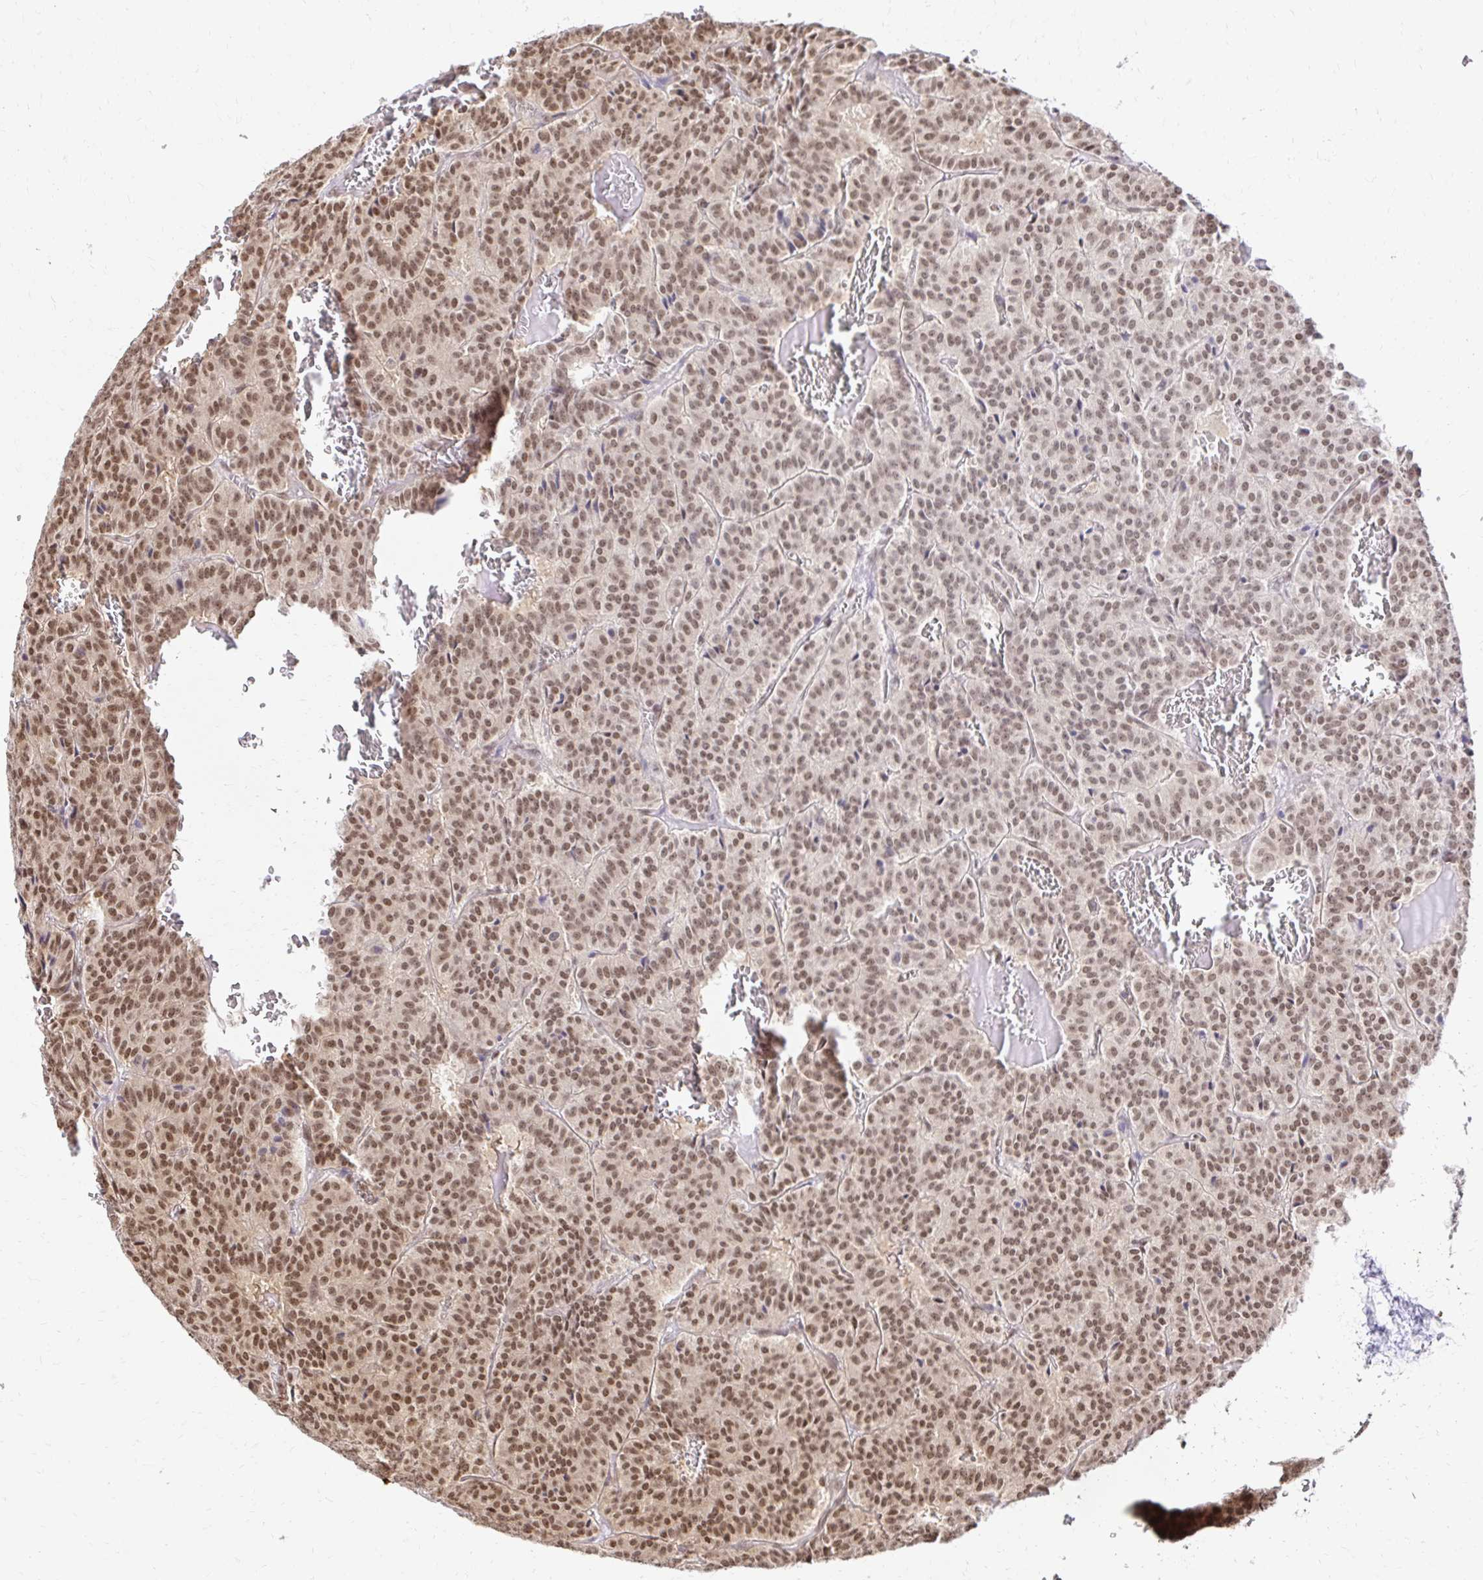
{"staining": {"intensity": "moderate", "quantity": ">75%", "location": "nuclear"}, "tissue": "carcinoid", "cell_type": "Tumor cells", "image_type": "cancer", "snomed": [{"axis": "morphology", "description": "Carcinoid, malignant, NOS"}, {"axis": "topography", "description": "Lung"}], "caption": "Malignant carcinoid stained for a protein displays moderate nuclear positivity in tumor cells. Ihc stains the protein in brown and the nuclei are stained blue.", "gene": "GLYR1", "patient": {"sex": "male", "age": 70}}